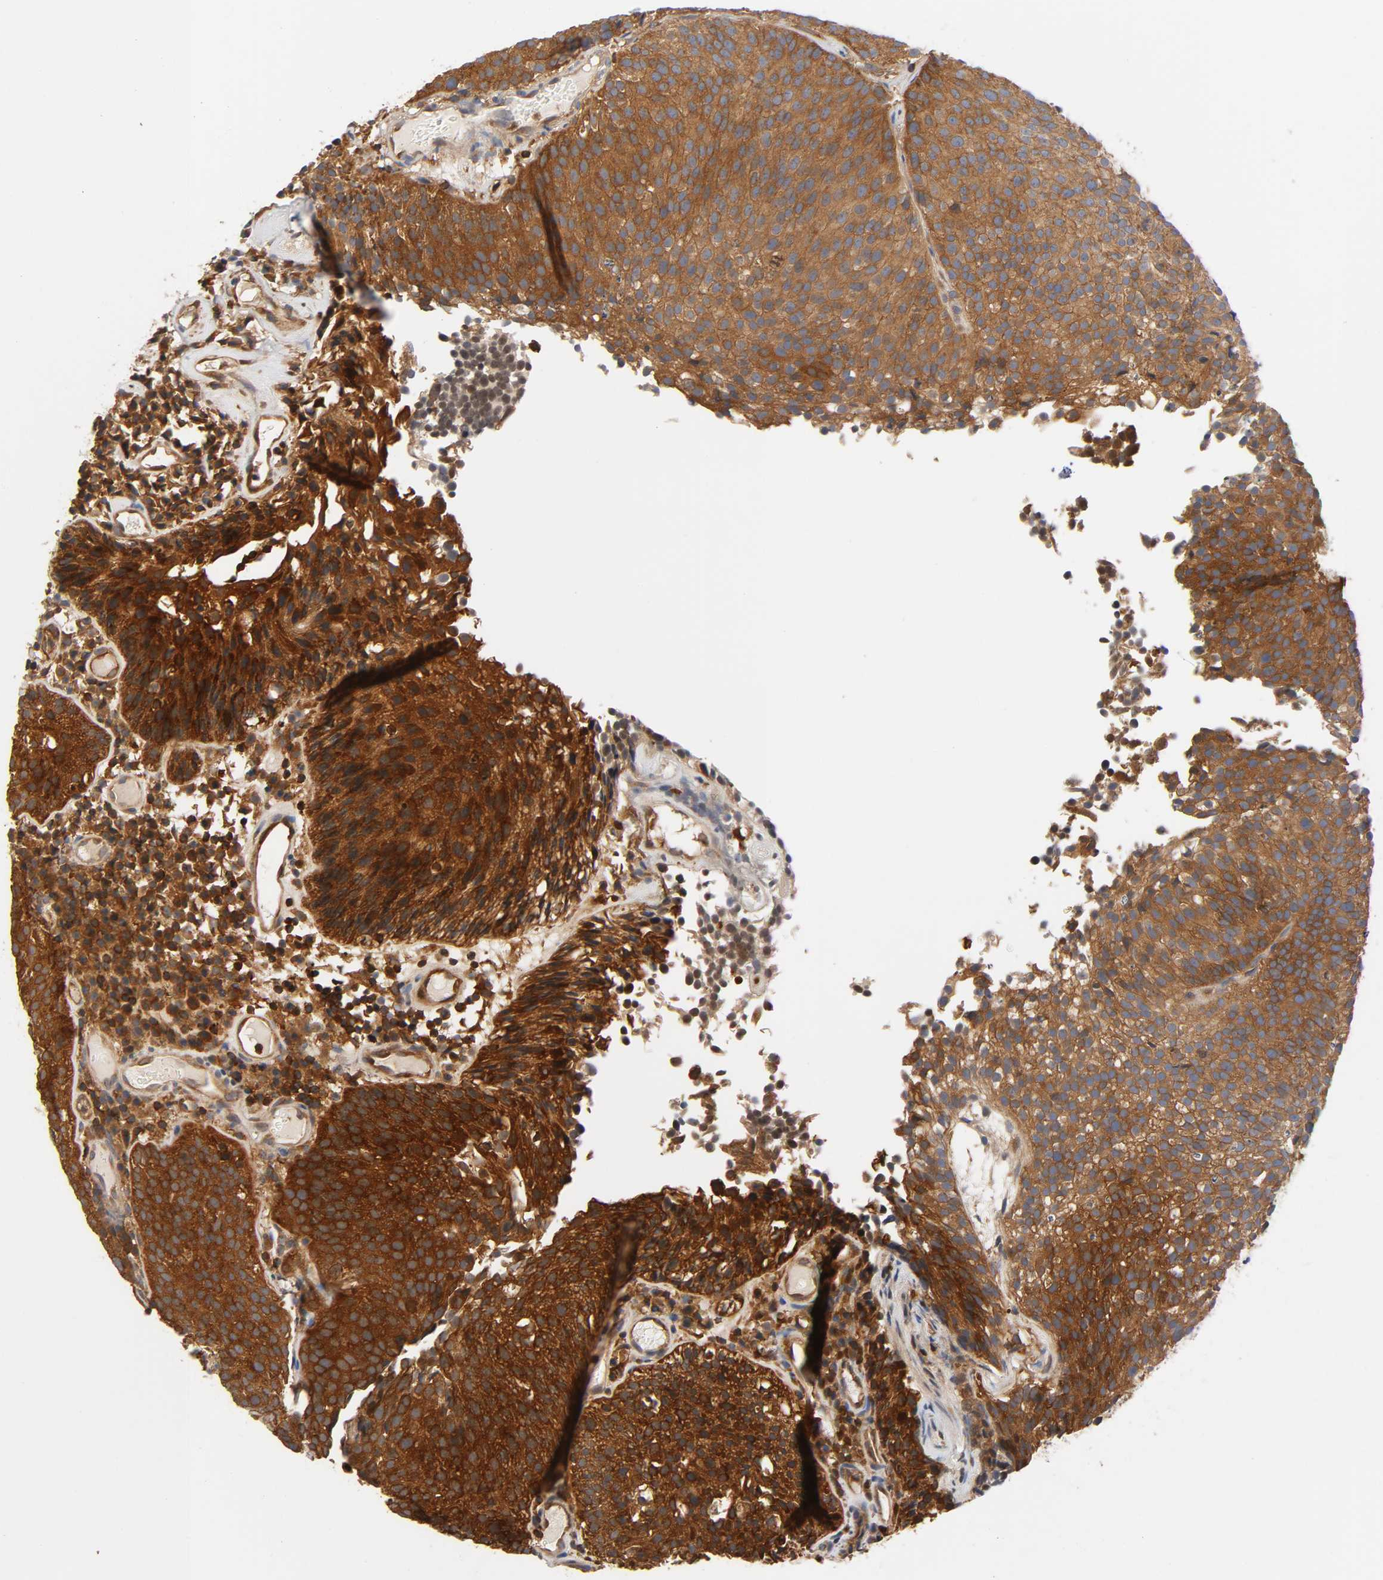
{"staining": {"intensity": "strong", "quantity": ">75%", "location": "cytoplasmic/membranous"}, "tissue": "urothelial cancer", "cell_type": "Tumor cells", "image_type": "cancer", "snomed": [{"axis": "morphology", "description": "Urothelial carcinoma, Low grade"}, {"axis": "topography", "description": "Urinary bladder"}], "caption": "IHC of urothelial carcinoma (low-grade) shows high levels of strong cytoplasmic/membranous staining in about >75% of tumor cells. (Stains: DAB (3,3'-diaminobenzidine) in brown, nuclei in blue, Microscopy: brightfield microscopy at high magnification).", "gene": "PRKAB1", "patient": {"sex": "male", "age": 85}}